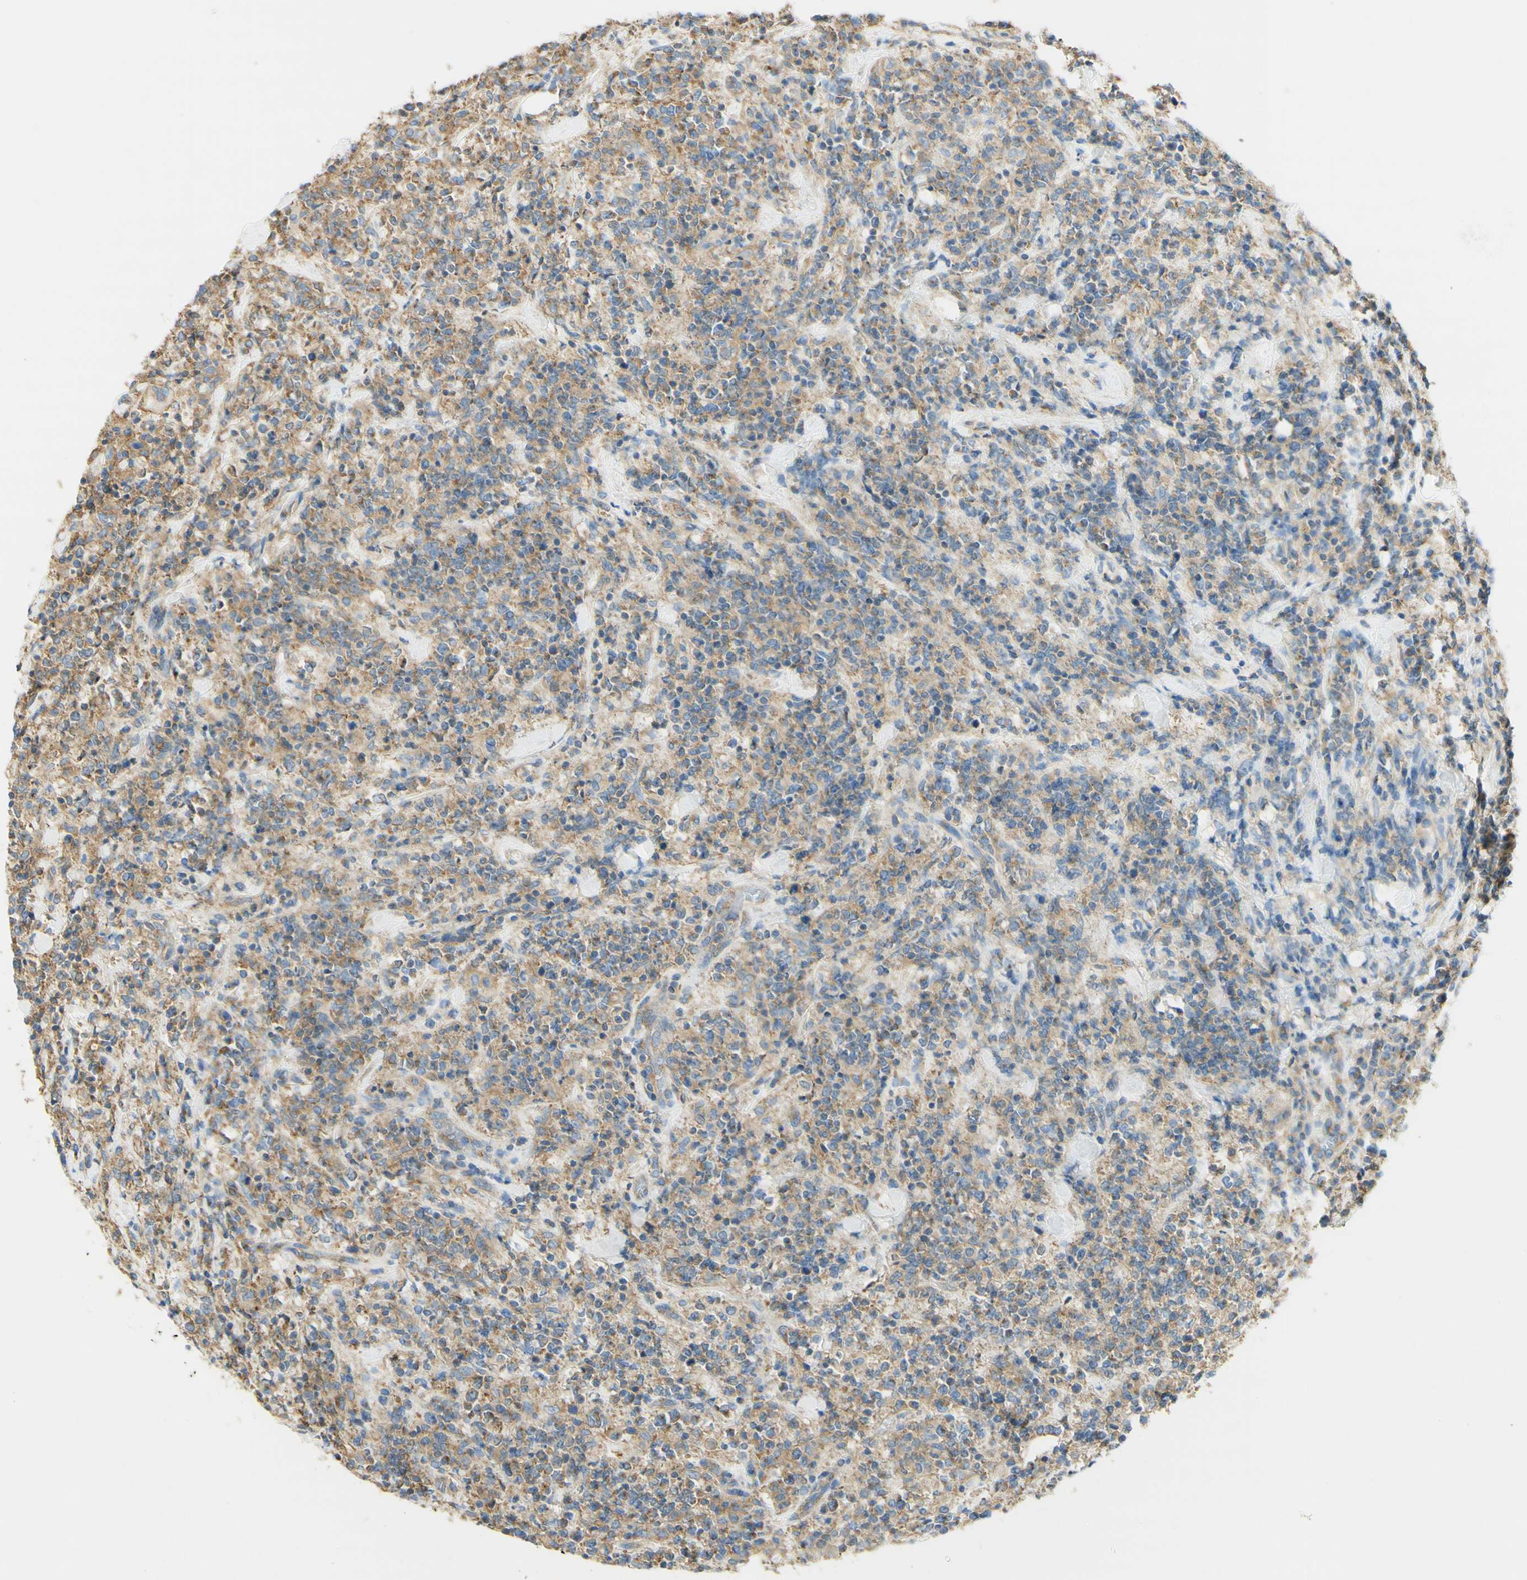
{"staining": {"intensity": "weak", "quantity": ">75%", "location": "cytoplasmic/membranous"}, "tissue": "lymphoma", "cell_type": "Tumor cells", "image_type": "cancer", "snomed": [{"axis": "morphology", "description": "Malignant lymphoma, non-Hodgkin's type, High grade"}, {"axis": "topography", "description": "Soft tissue"}], "caption": "DAB (3,3'-diaminobenzidine) immunohistochemical staining of human high-grade malignant lymphoma, non-Hodgkin's type displays weak cytoplasmic/membranous protein positivity in approximately >75% of tumor cells.", "gene": "CLTC", "patient": {"sex": "male", "age": 18}}